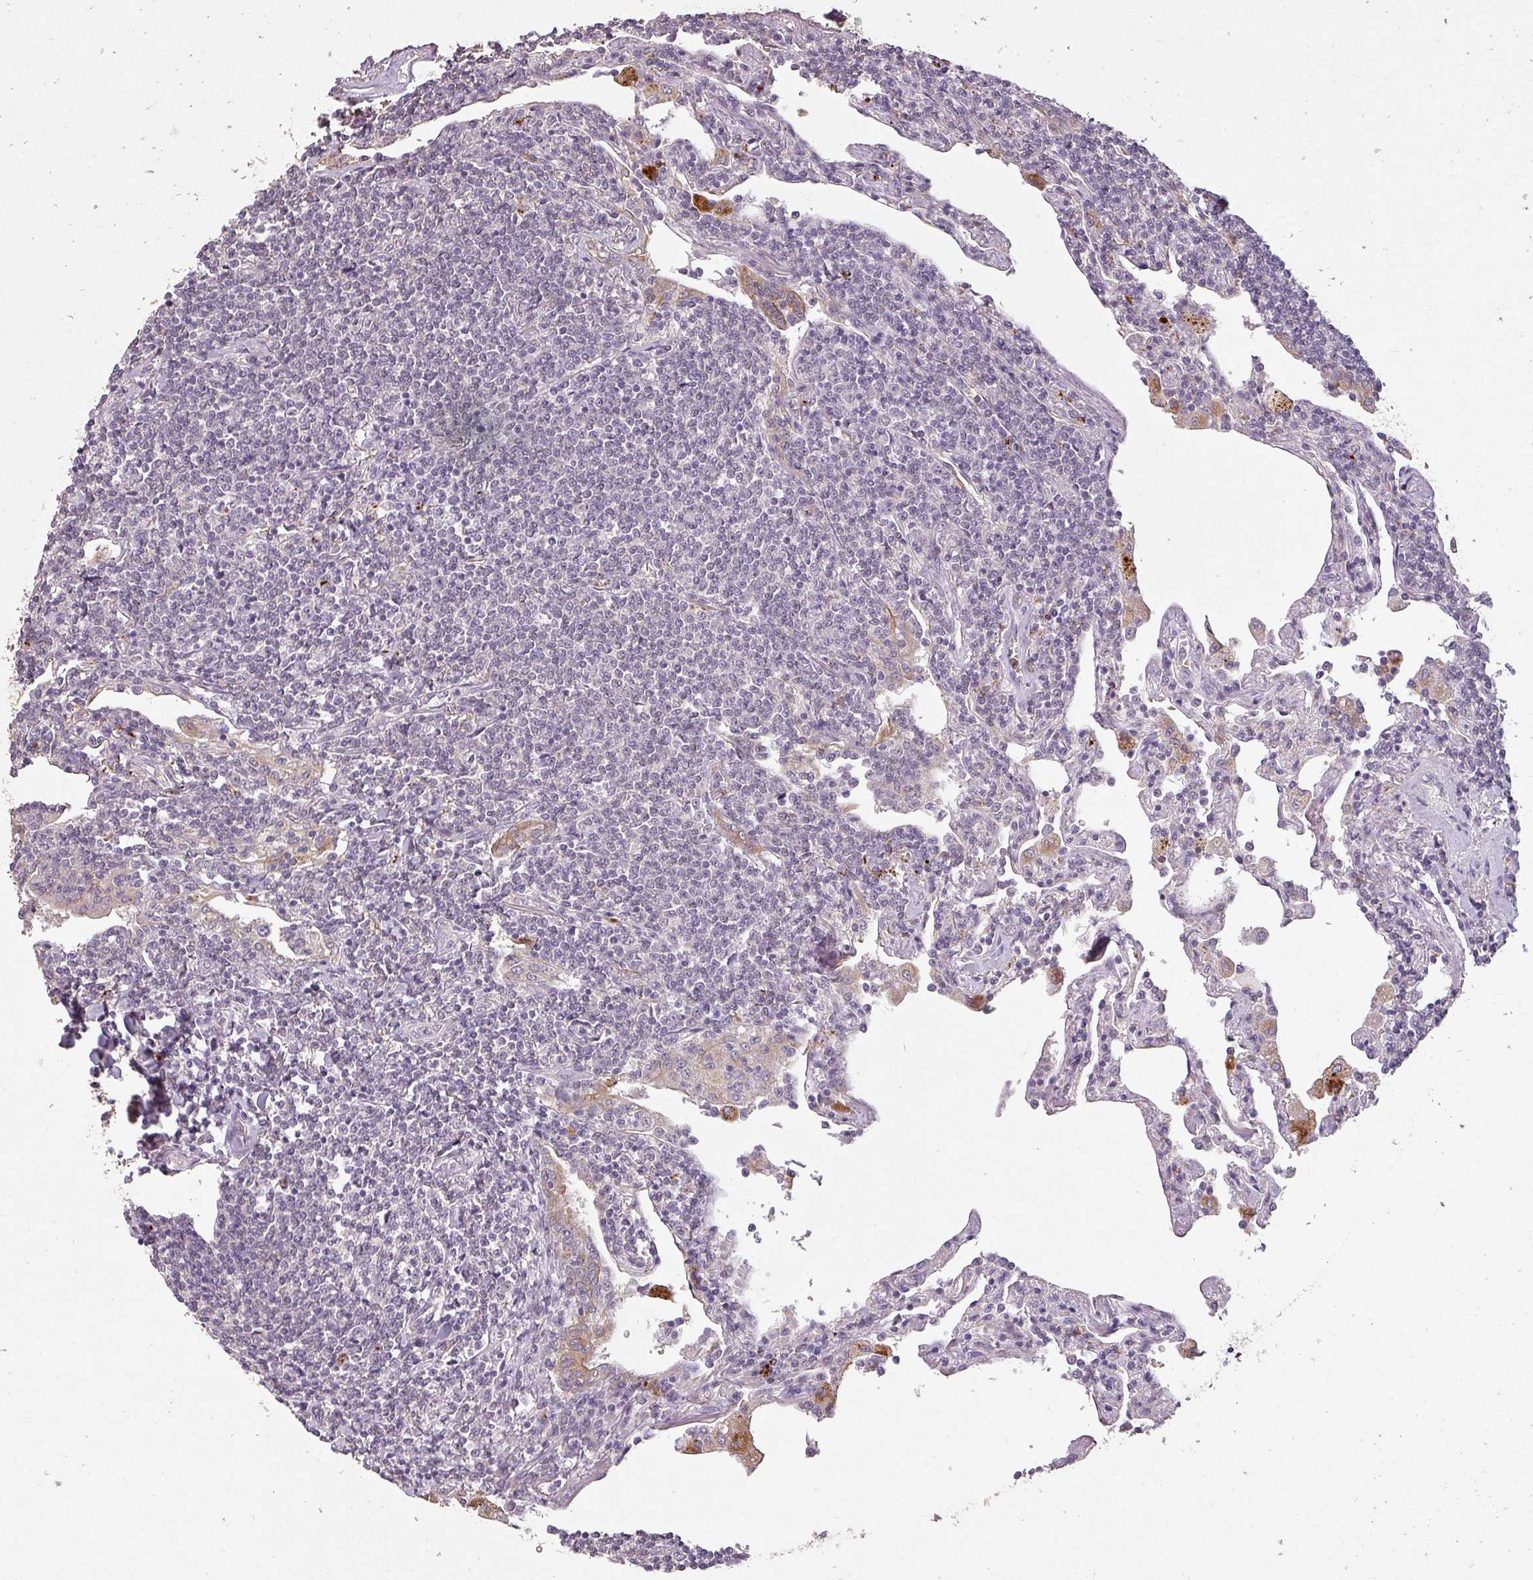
{"staining": {"intensity": "negative", "quantity": "none", "location": "none"}, "tissue": "lymphoma", "cell_type": "Tumor cells", "image_type": "cancer", "snomed": [{"axis": "morphology", "description": "Malignant lymphoma, non-Hodgkin's type, Low grade"}, {"axis": "topography", "description": "Lung"}], "caption": "Immunohistochemistry (IHC) image of neoplastic tissue: low-grade malignant lymphoma, non-Hodgkin's type stained with DAB displays no significant protein expression in tumor cells.", "gene": "LYPLA1", "patient": {"sex": "female", "age": 71}}